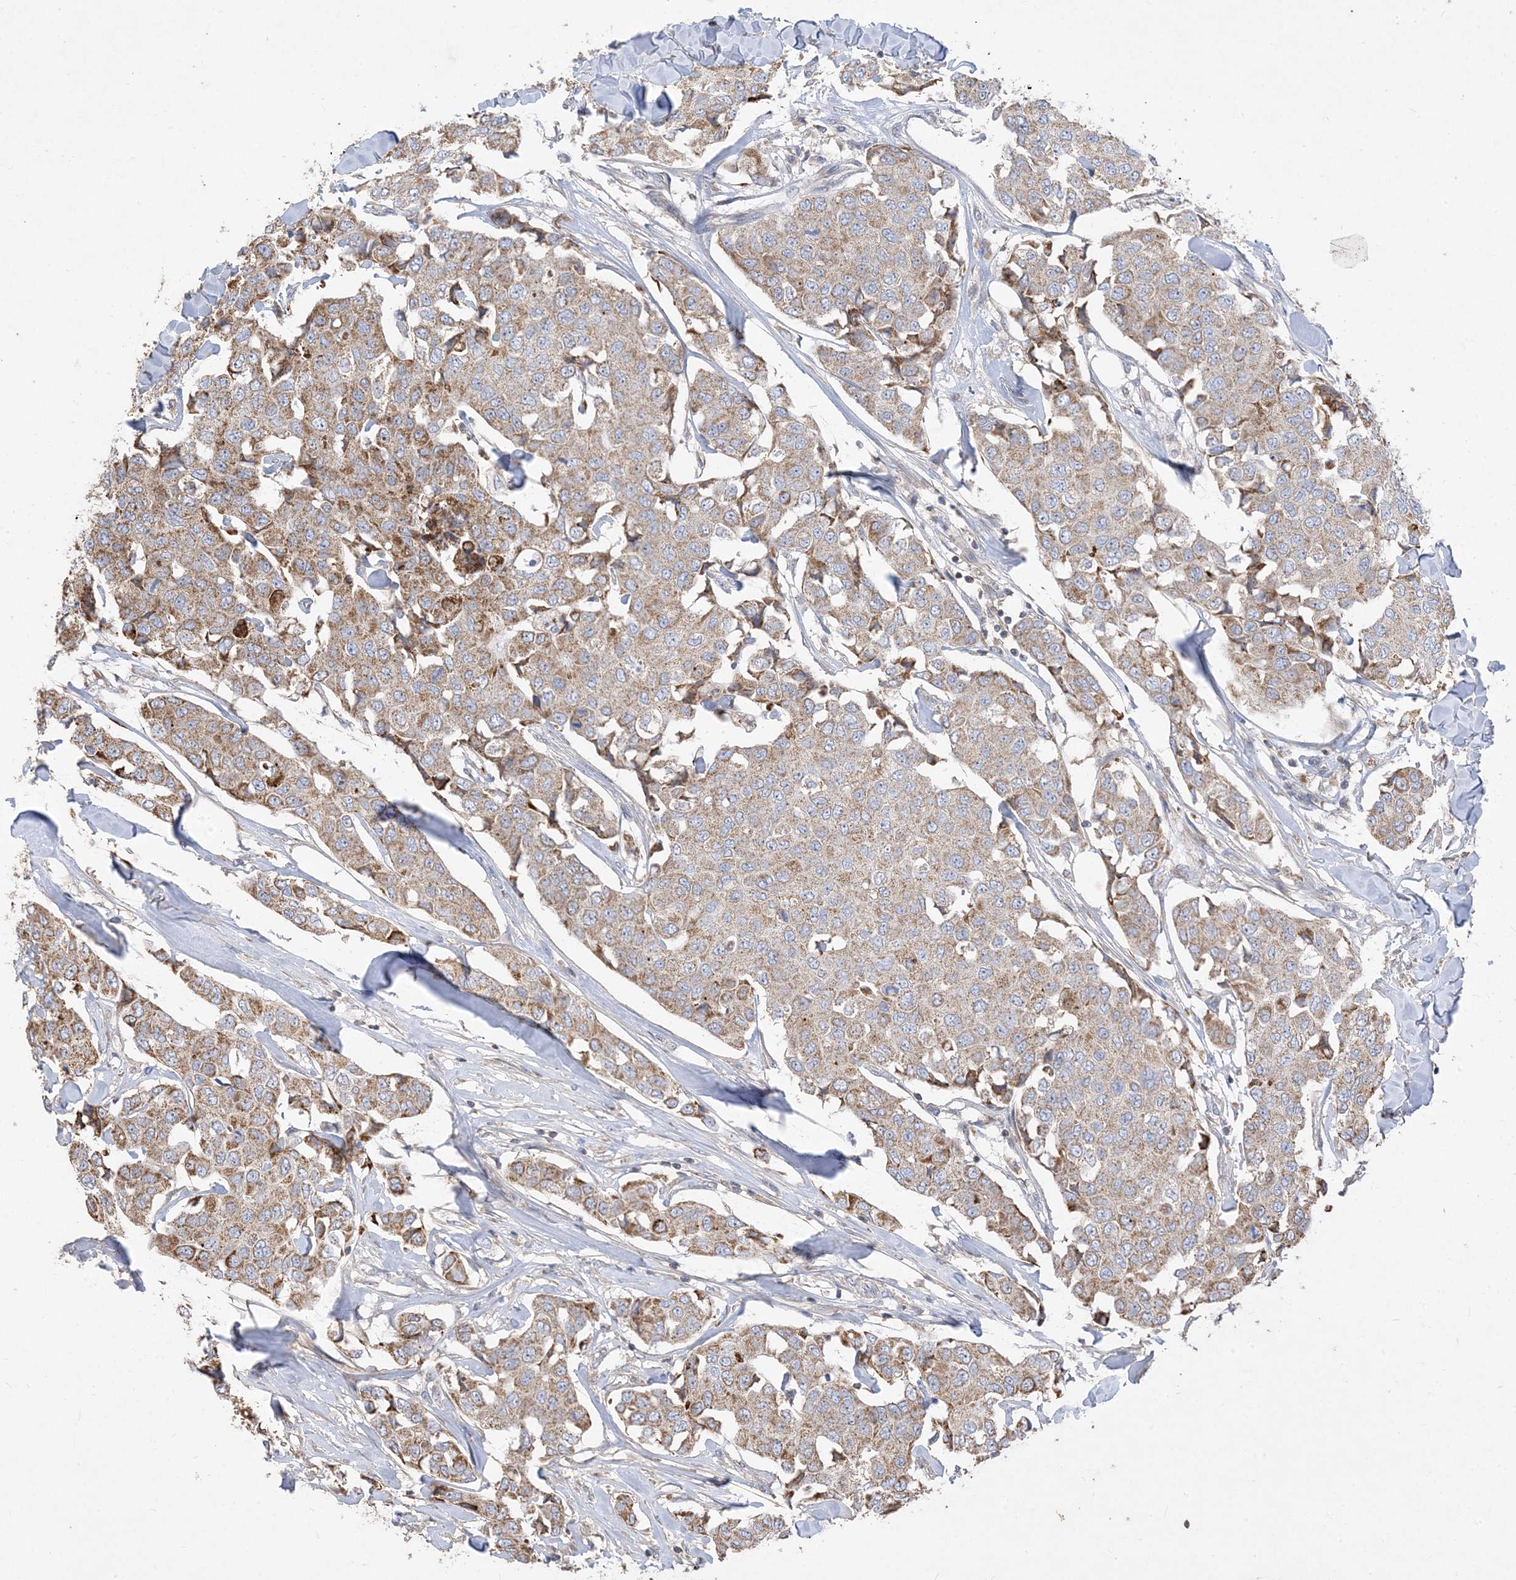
{"staining": {"intensity": "moderate", "quantity": "25%-75%", "location": "cytoplasmic/membranous"}, "tissue": "breast cancer", "cell_type": "Tumor cells", "image_type": "cancer", "snomed": [{"axis": "morphology", "description": "Duct carcinoma"}, {"axis": "topography", "description": "Breast"}], "caption": "High-power microscopy captured an immunohistochemistry (IHC) histopathology image of infiltrating ductal carcinoma (breast), revealing moderate cytoplasmic/membranous positivity in approximately 25%-75% of tumor cells.", "gene": "ECHDC1", "patient": {"sex": "female", "age": 80}}